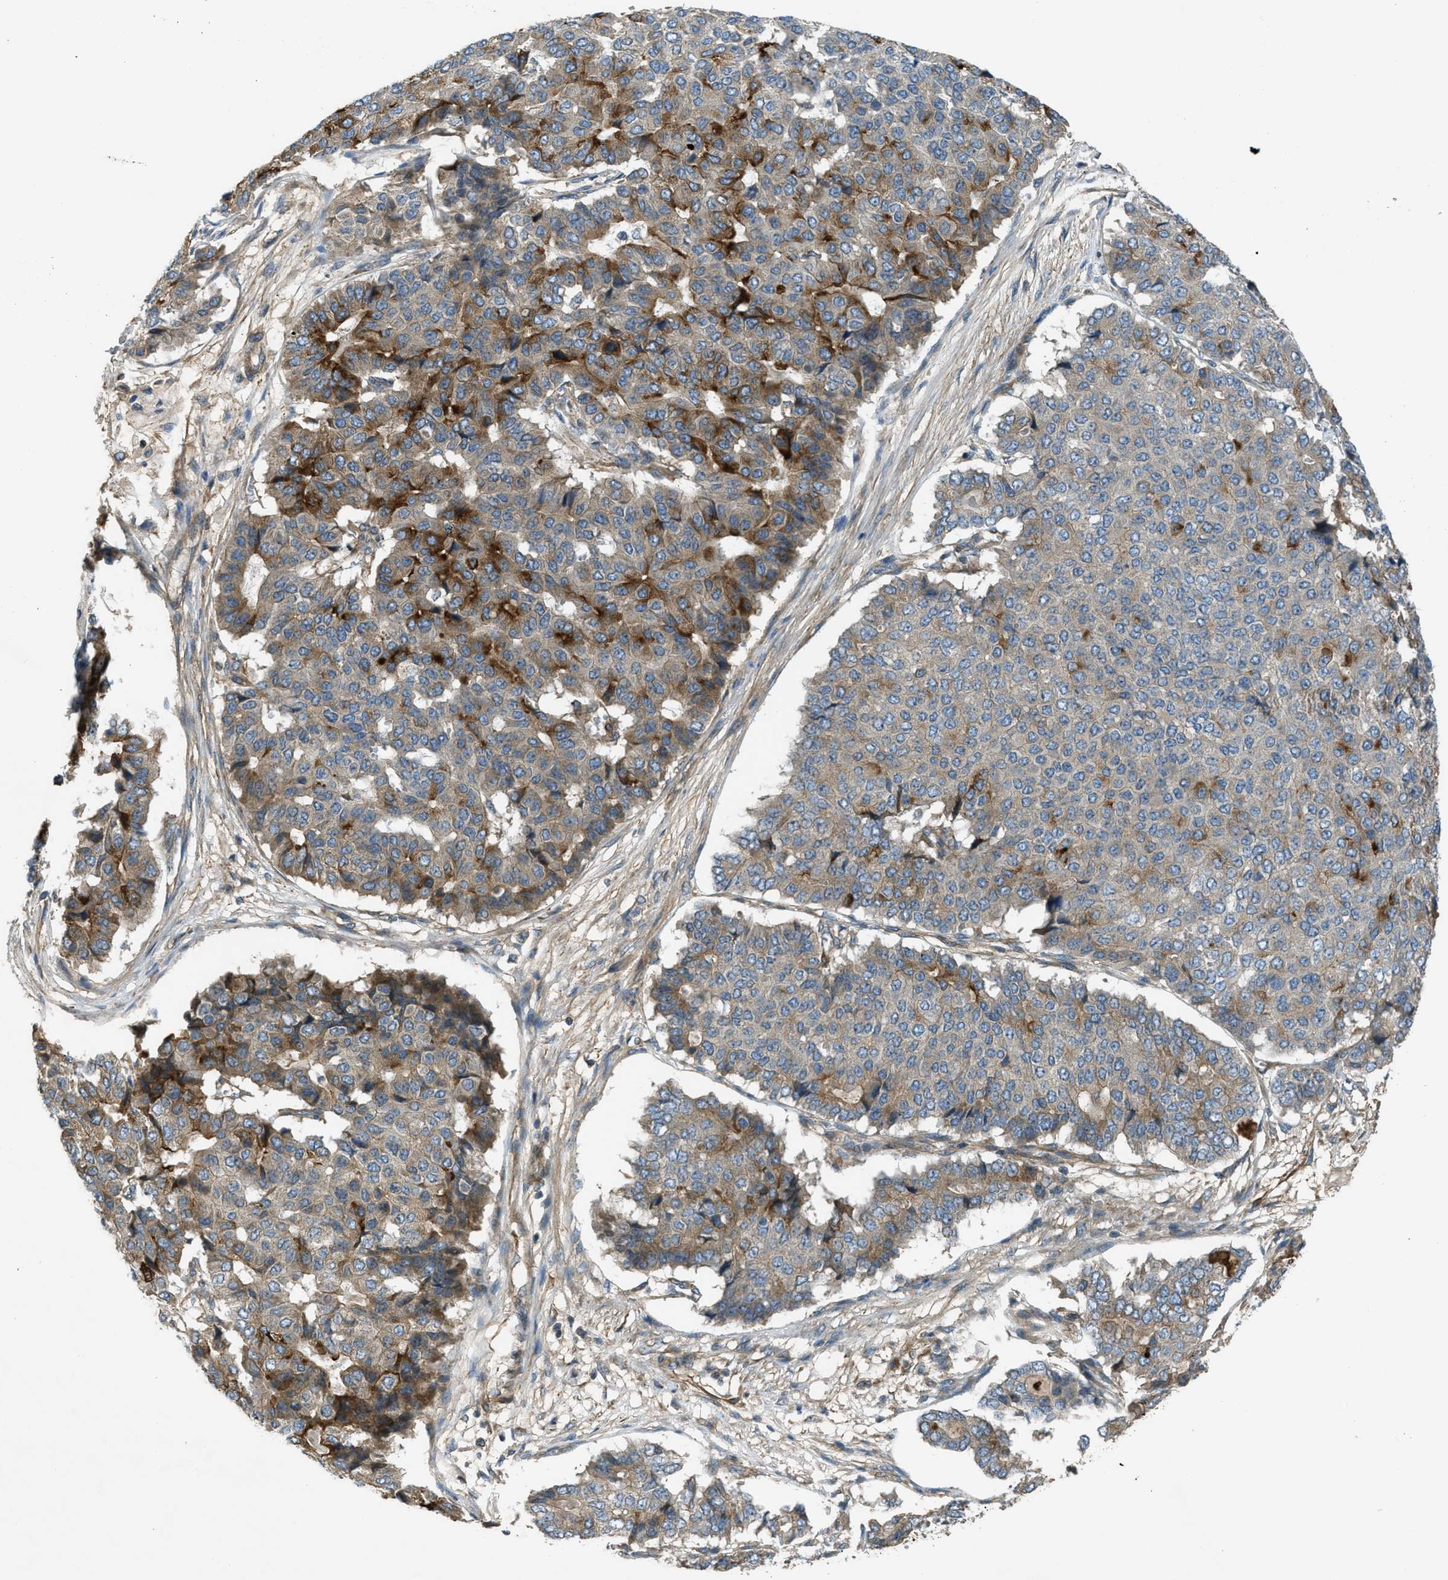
{"staining": {"intensity": "moderate", "quantity": ">75%", "location": "cytoplasmic/membranous"}, "tissue": "pancreatic cancer", "cell_type": "Tumor cells", "image_type": "cancer", "snomed": [{"axis": "morphology", "description": "Adenocarcinoma, NOS"}, {"axis": "topography", "description": "Pancreas"}], "caption": "Pancreatic cancer (adenocarcinoma) tissue reveals moderate cytoplasmic/membranous staining in approximately >75% of tumor cells", "gene": "VEZT", "patient": {"sex": "male", "age": 50}}